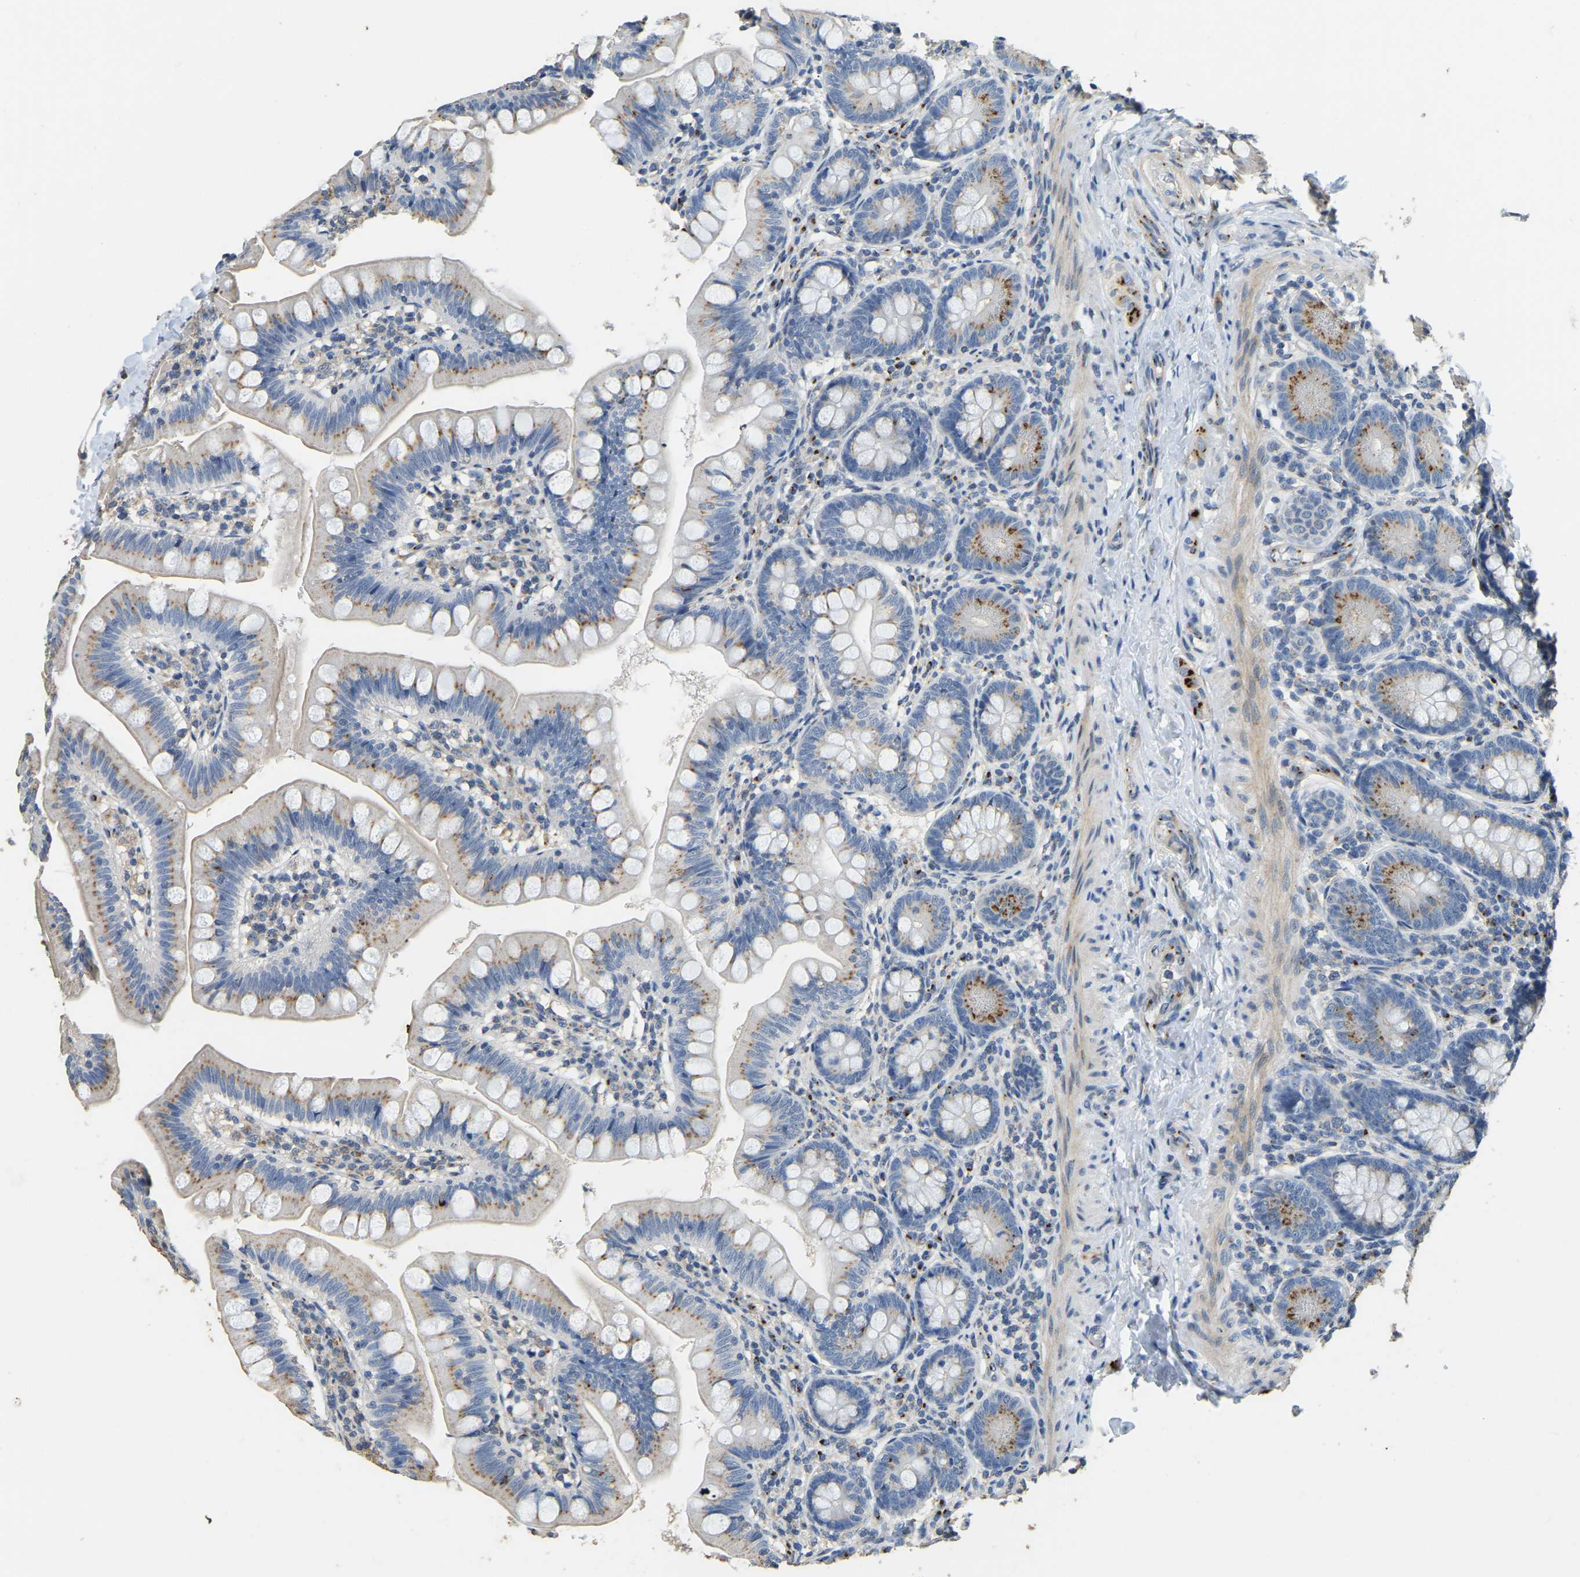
{"staining": {"intensity": "moderate", "quantity": "25%-75%", "location": "cytoplasmic/membranous"}, "tissue": "small intestine", "cell_type": "Glandular cells", "image_type": "normal", "snomed": [{"axis": "morphology", "description": "Normal tissue, NOS"}, {"axis": "topography", "description": "Small intestine"}], "caption": "Unremarkable small intestine shows moderate cytoplasmic/membranous expression in approximately 25%-75% of glandular cells.", "gene": "FAM174A", "patient": {"sex": "male", "age": 7}}